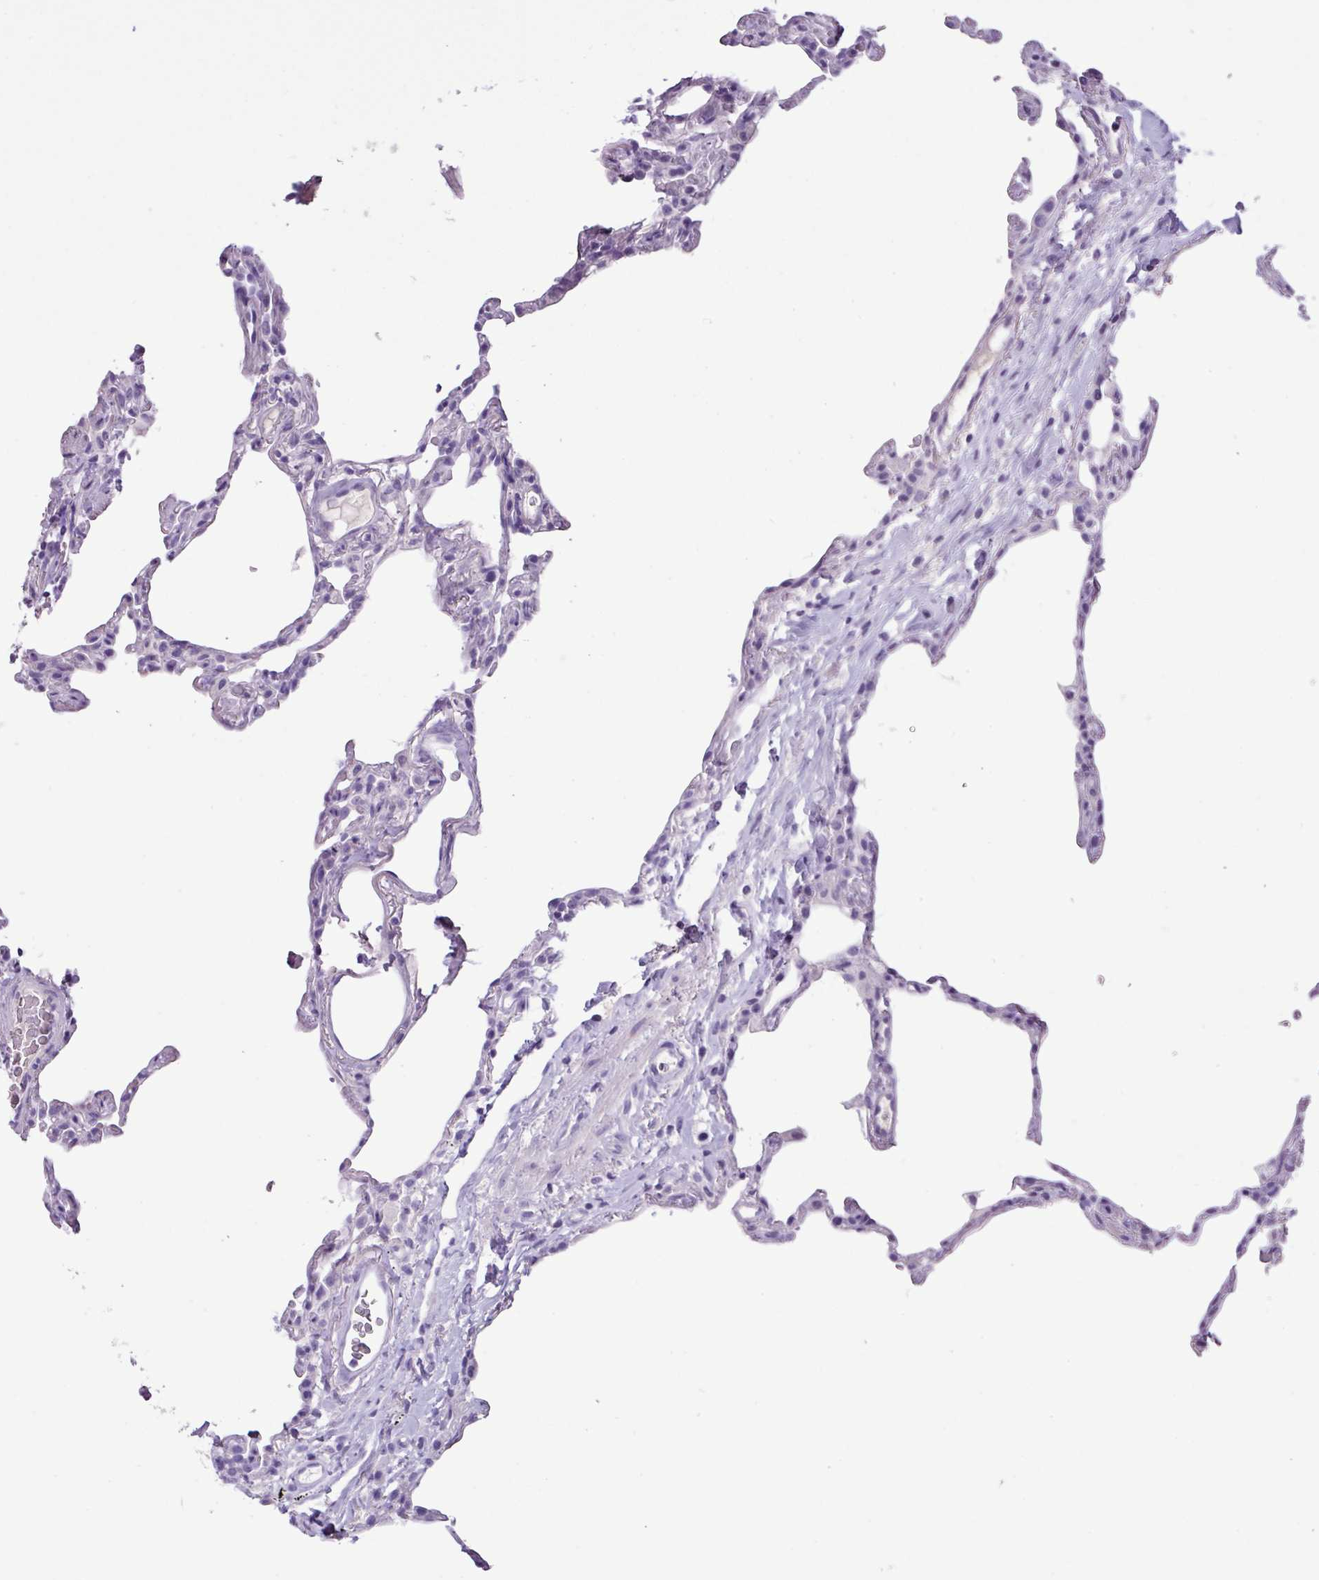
{"staining": {"intensity": "negative", "quantity": "none", "location": "none"}, "tissue": "lung", "cell_type": "Alveolar cells", "image_type": "normal", "snomed": [{"axis": "morphology", "description": "Normal tissue, NOS"}, {"axis": "topography", "description": "Lung"}], "caption": "Immunohistochemistry micrograph of normal lung: human lung stained with DAB shows no significant protein staining in alveolar cells.", "gene": "CYSTM1", "patient": {"sex": "female", "age": 57}}